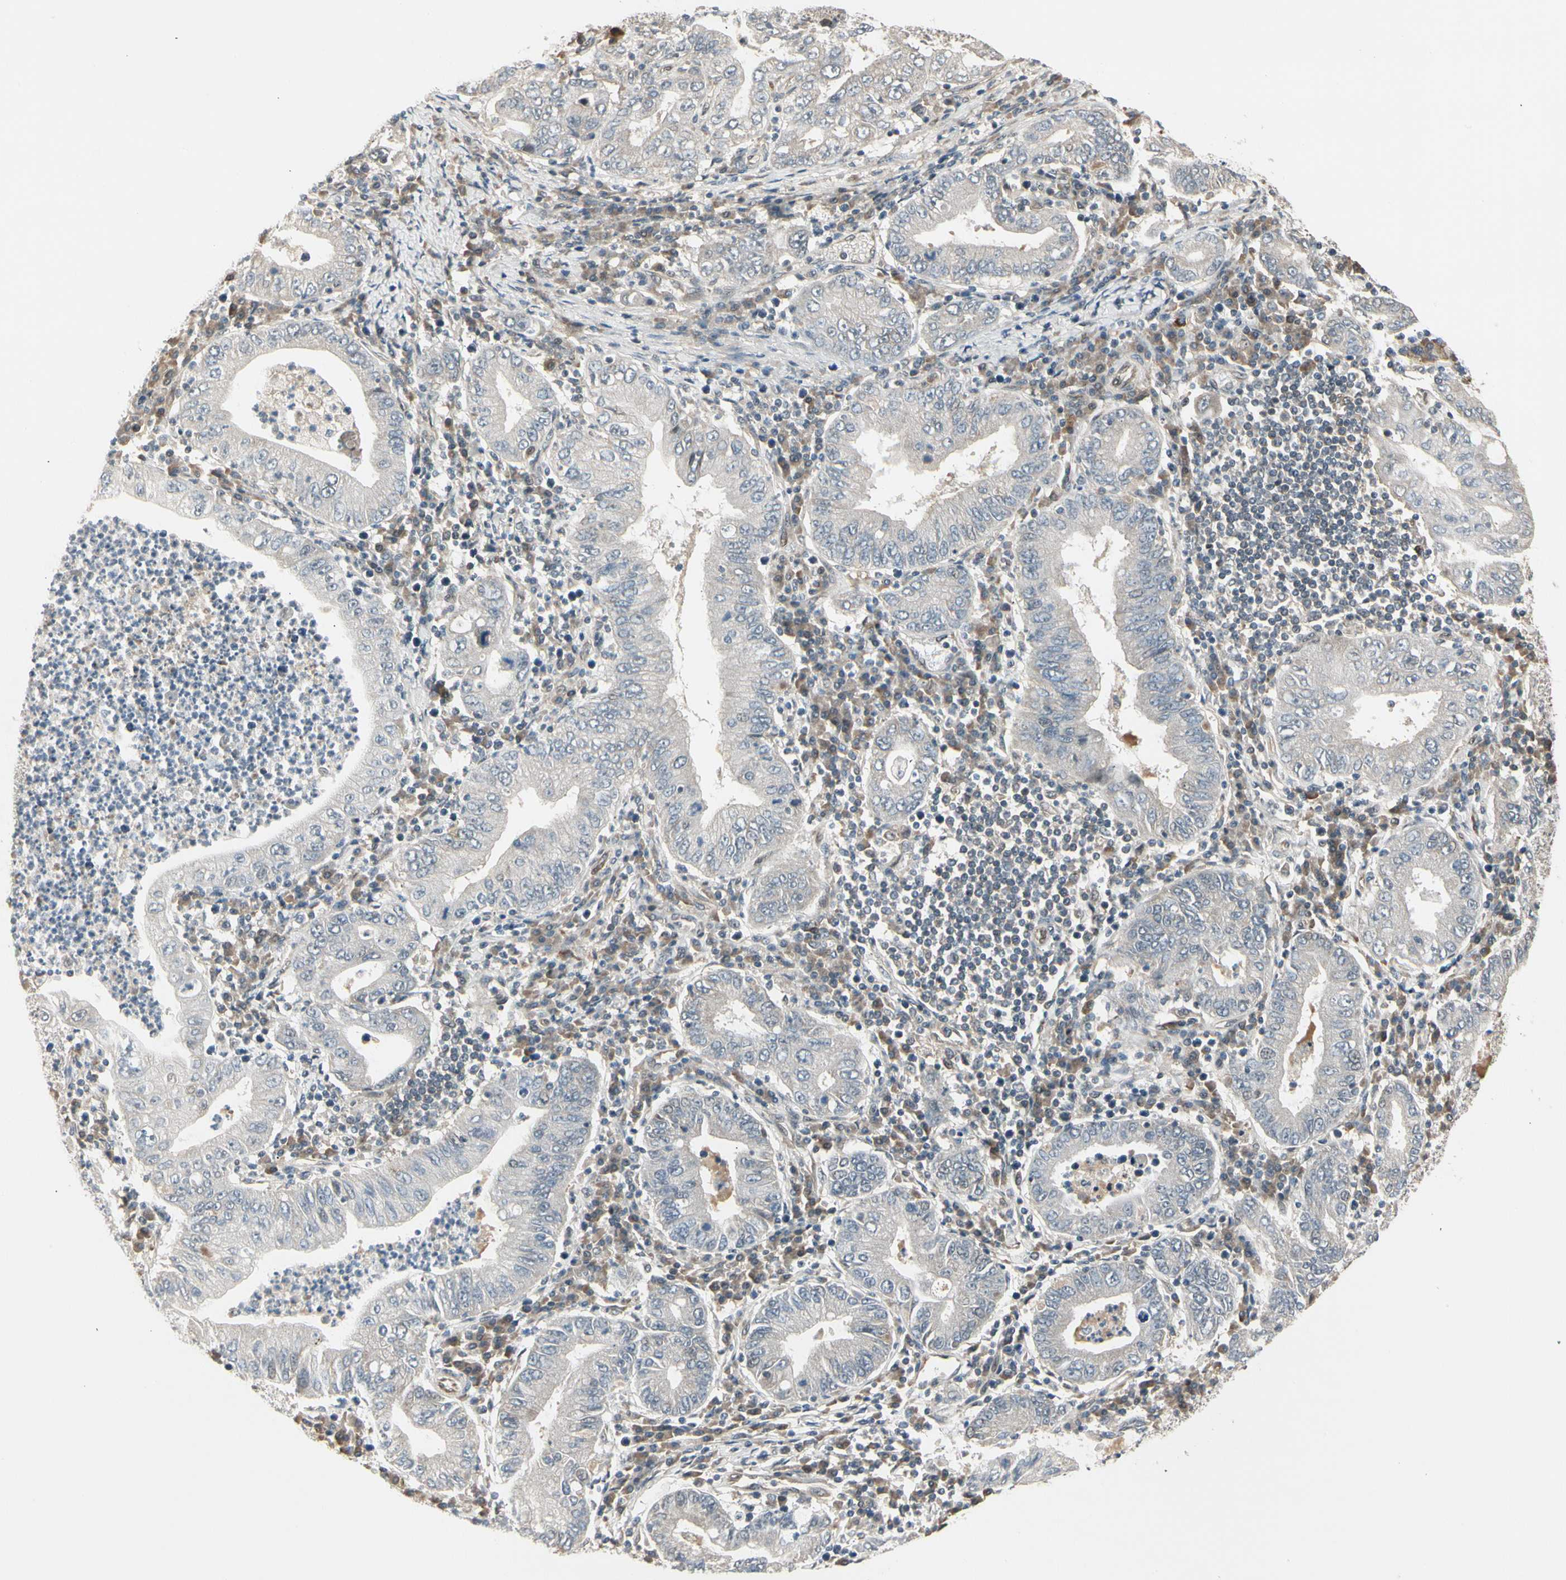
{"staining": {"intensity": "negative", "quantity": "none", "location": "none"}, "tissue": "stomach cancer", "cell_type": "Tumor cells", "image_type": "cancer", "snomed": [{"axis": "morphology", "description": "Normal tissue, NOS"}, {"axis": "morphology", "description": "Adenocarcinoma, NOS"}, {"axis": "topography", "description": "Esophagus"}, {"axis": "topography", "description": "Stomach, upper"}, {"axis": "topography", "description": "Peripheral nerve tissue"}], "caption": "Stomach cancer was stained to show a protein in brown. There is no significant positivity in tumor cells.", "gene": "SVBP", "patient": {"sex": "male", "age": 62}}